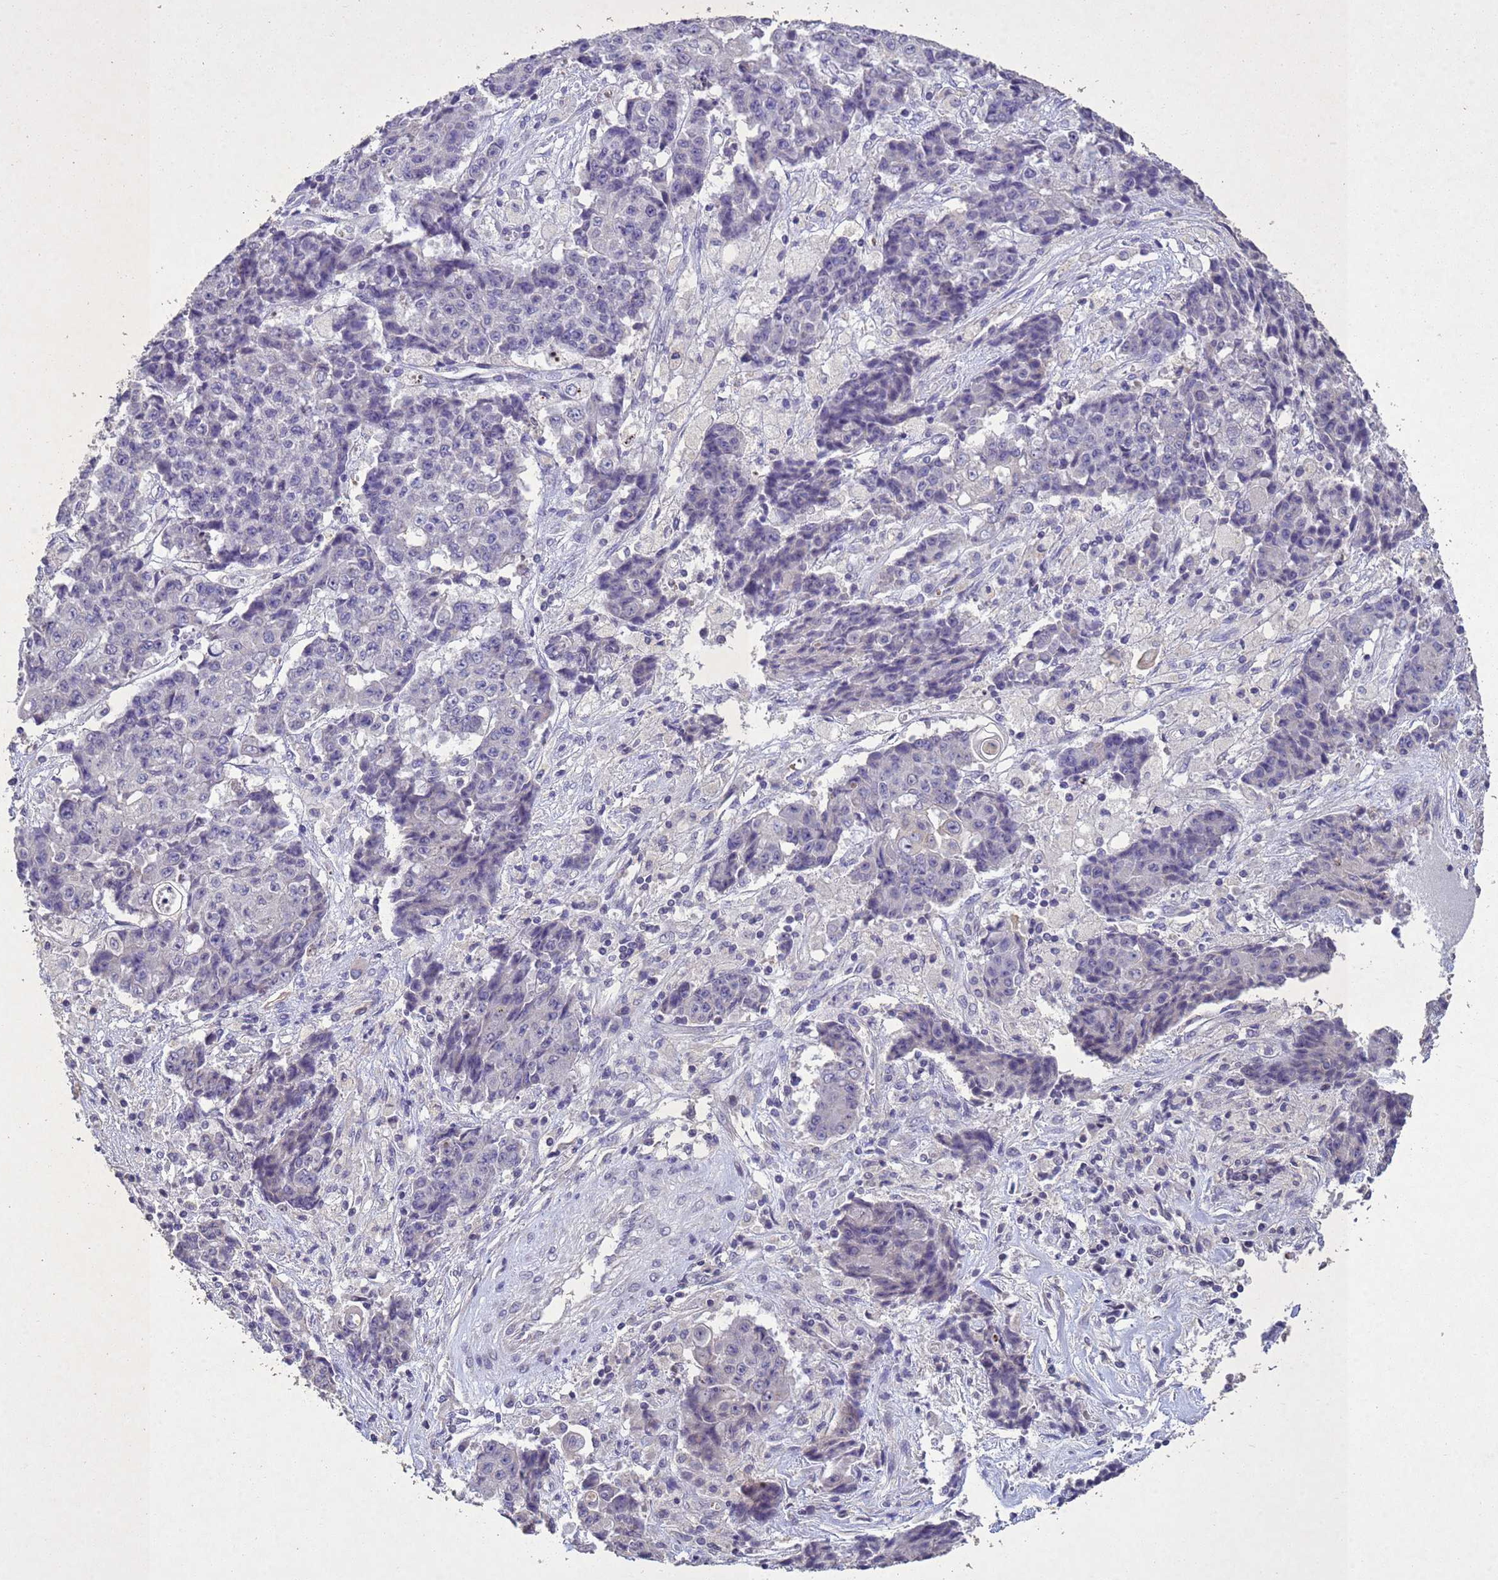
{"staining": {"intensity": "negative", "quantity": "none", "location": "none"}, "tissue": "ovarian cancer", "cell_type": "Tumor cells", "image_type": "cancer", "snomed": [{"axis": "morphology", "description": "Carcinoma, endometroid"}, {"axis": "topography", "description": "Ovary"}], "caption": "A high-resolution histopathology image shows IHC staining of ovarian endometroid carcinoma, which reveals no significant staining in tumor cells.", "gene": "NLRP11", "patient": {"sex": "female", "age": 42}}